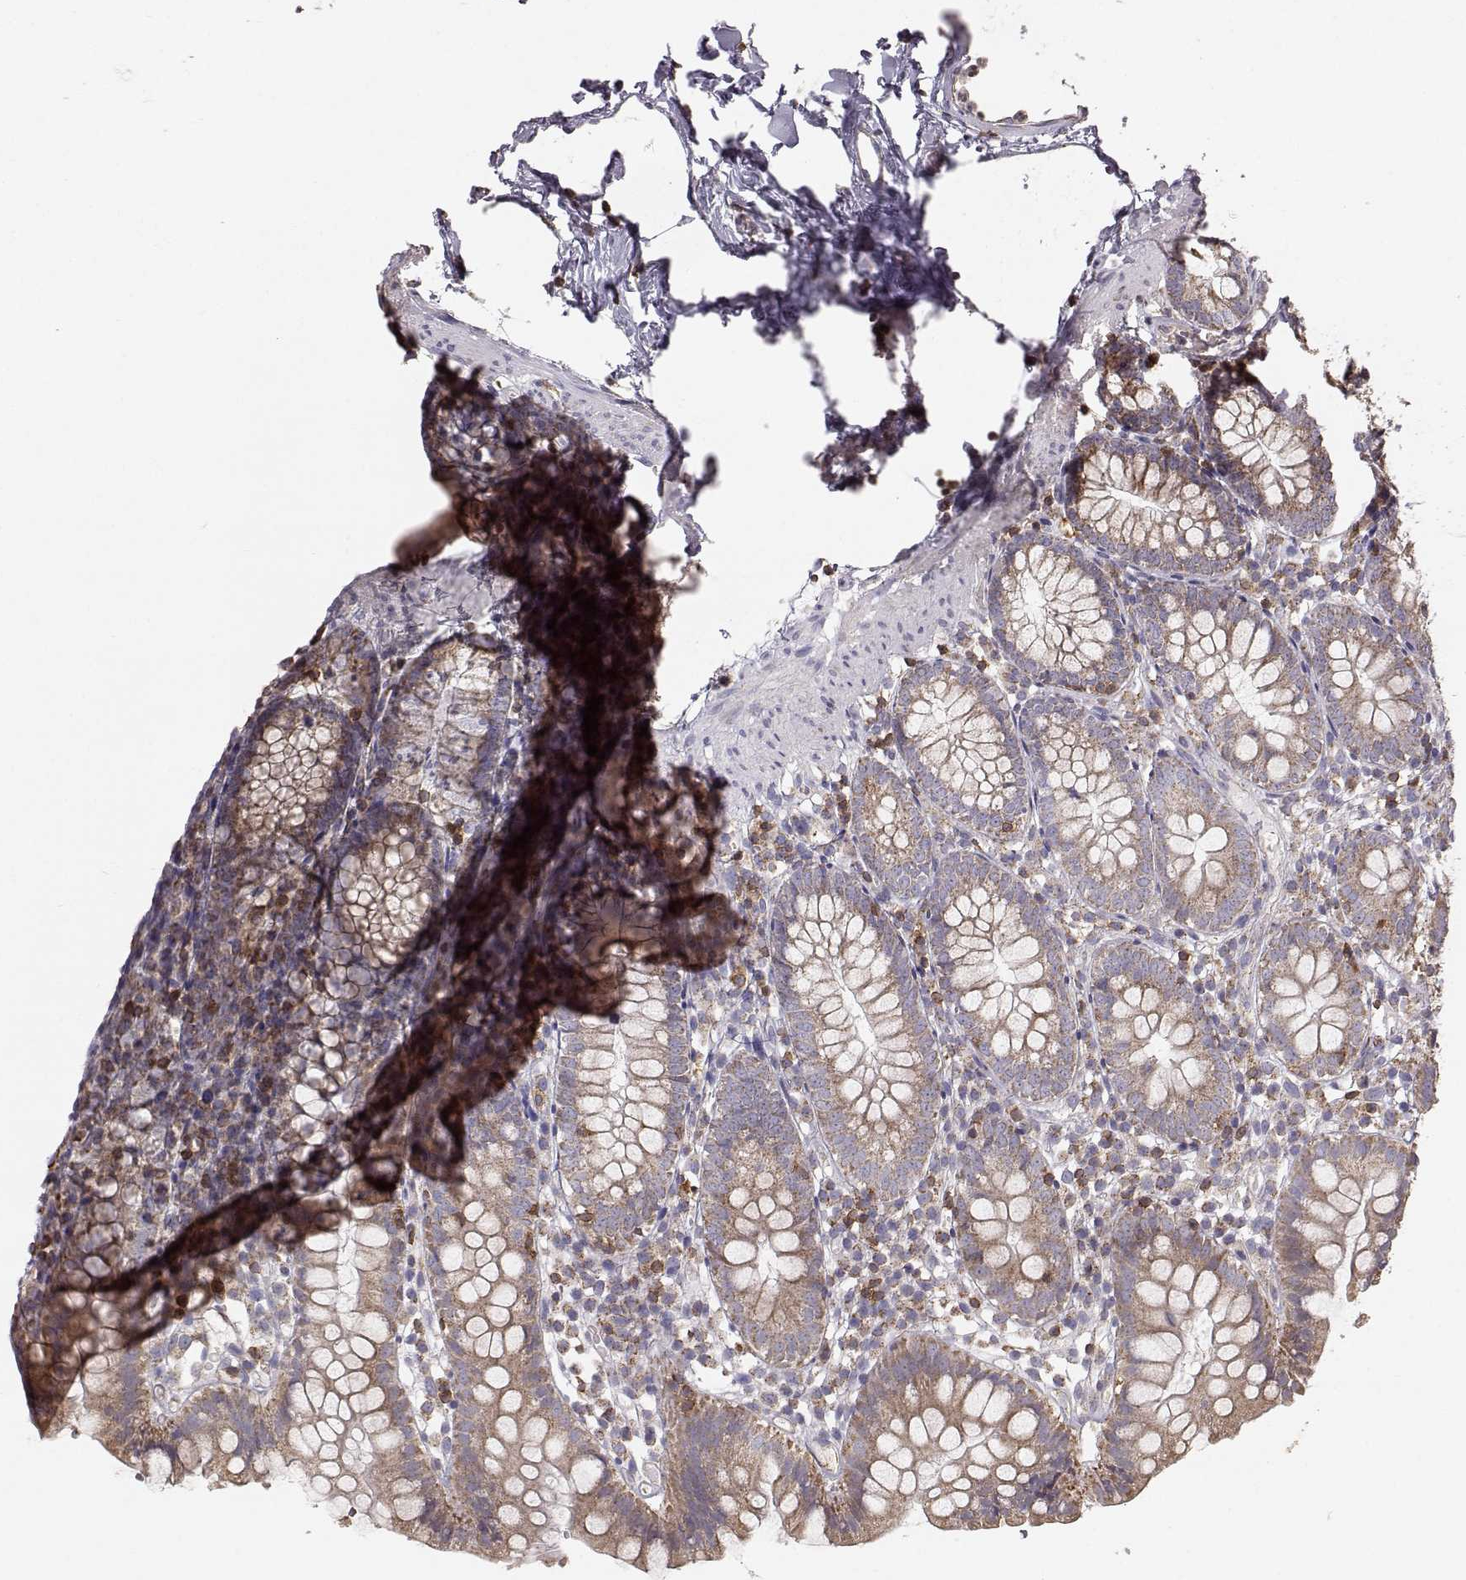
{"staining": {"intensity": "moderate", "quantity": ">75%", "location": "cytoplasmic/membranous"}, "tissue": "small intestine", "cell_type": "Glandular cells", "image_type": "normal", "snomed": [{"axis": "morphology", "description": "Normal tissue, NOS"}, {"axis": "topography", "description": "Small intestine"}], "caption": "Immunohistochemical staining of unremarkable human small intestine shows moderate cytoplasmic/membranous protein expression in approximately >75% of glandular cells. The protein is stained brown, and the nuclei are stained in blue (DAB IHC with brightfield microscopy, high magnification).", "gene": "GRAP2", "patient": {"sex": "female", "age": 90}}